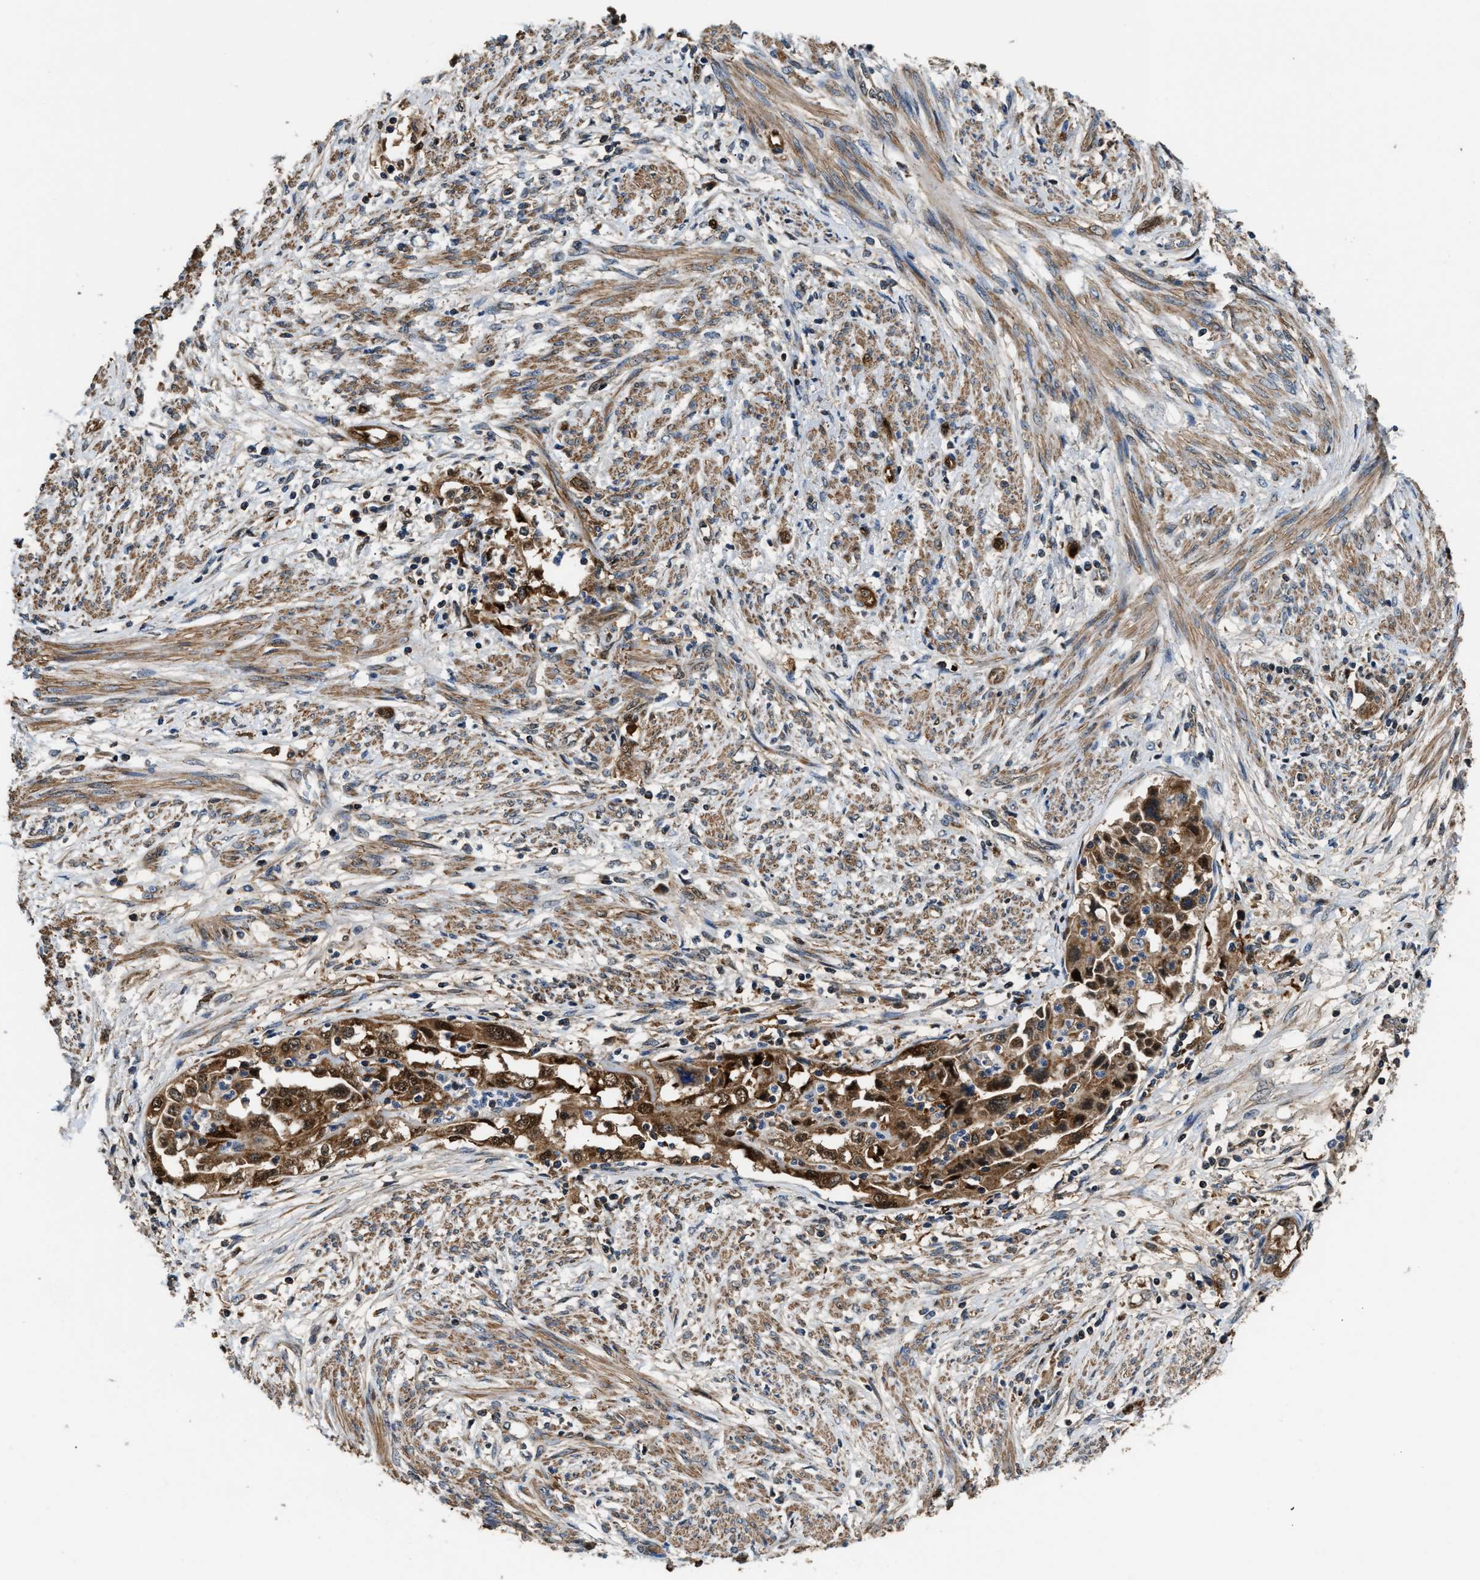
{"staining": {"intensity": "strong", "quantity": ">75%", "location": "cytoplasmic/membranous"}, "tissue": "endometrial cancer", "cell_type": "Tumor cells", "image_type": "cancer", "snomed": [{"axis": "morphology", "description": "Adenocarcinoma, NOS"}, {"axis": "topography", "description": "Endometrium"}], "caption": "Endometrial cancer stained with DAB immunohistochemistry displays high levels of strong cytoplasmic/membranous positivity in about >75% of tumor cells. Using DAB (3,3'-diaminobenzidine) (brown) and hematoxylin (blue) stains, captured at high magnification using brightfield microscopy.", "gene": "PPA1", "patient": {"sex": "female", "age": 85}}